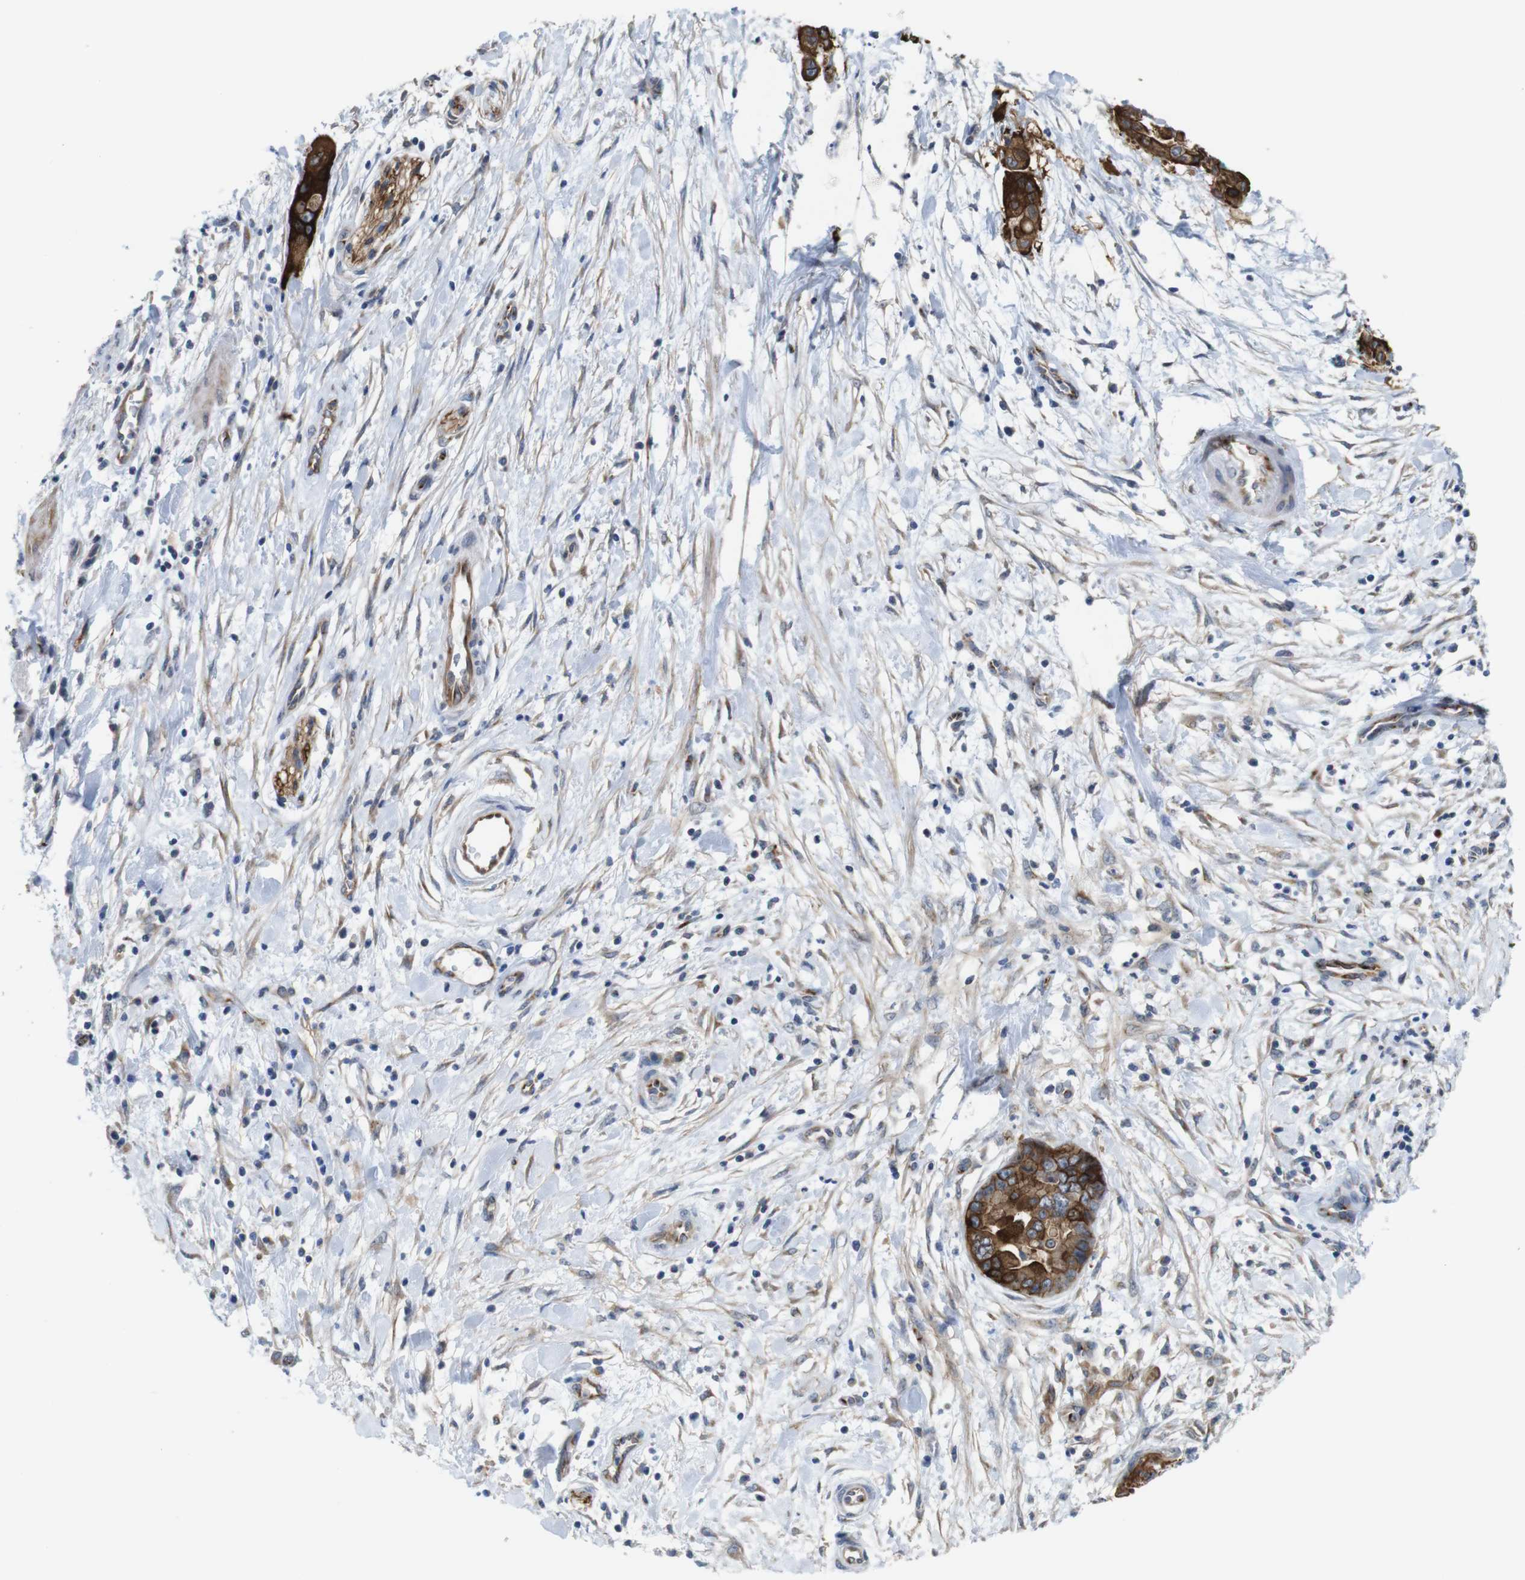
{"staining": {"intensity": "strong", "quantity": ">75%", "location": "cytoplasmic/membranous"}, "tissue": "pancreatic cancer", "cell_type": "Tumor cells", "image_type": "cancer", "snomed": [{"axis": "morphology", "description": "Adenocarcinoma, NOS"}, {"axis": "topography", "description": "Pancreas"}], "caption": "Immunohistochemical staining of pancreatic cancer exhibits high levels of strong cytoplasmic/membranous protein expression in about >75% of tumor cells.", "gene": "EFCAB14", "patient": {"sex": "female", "age": 75}}